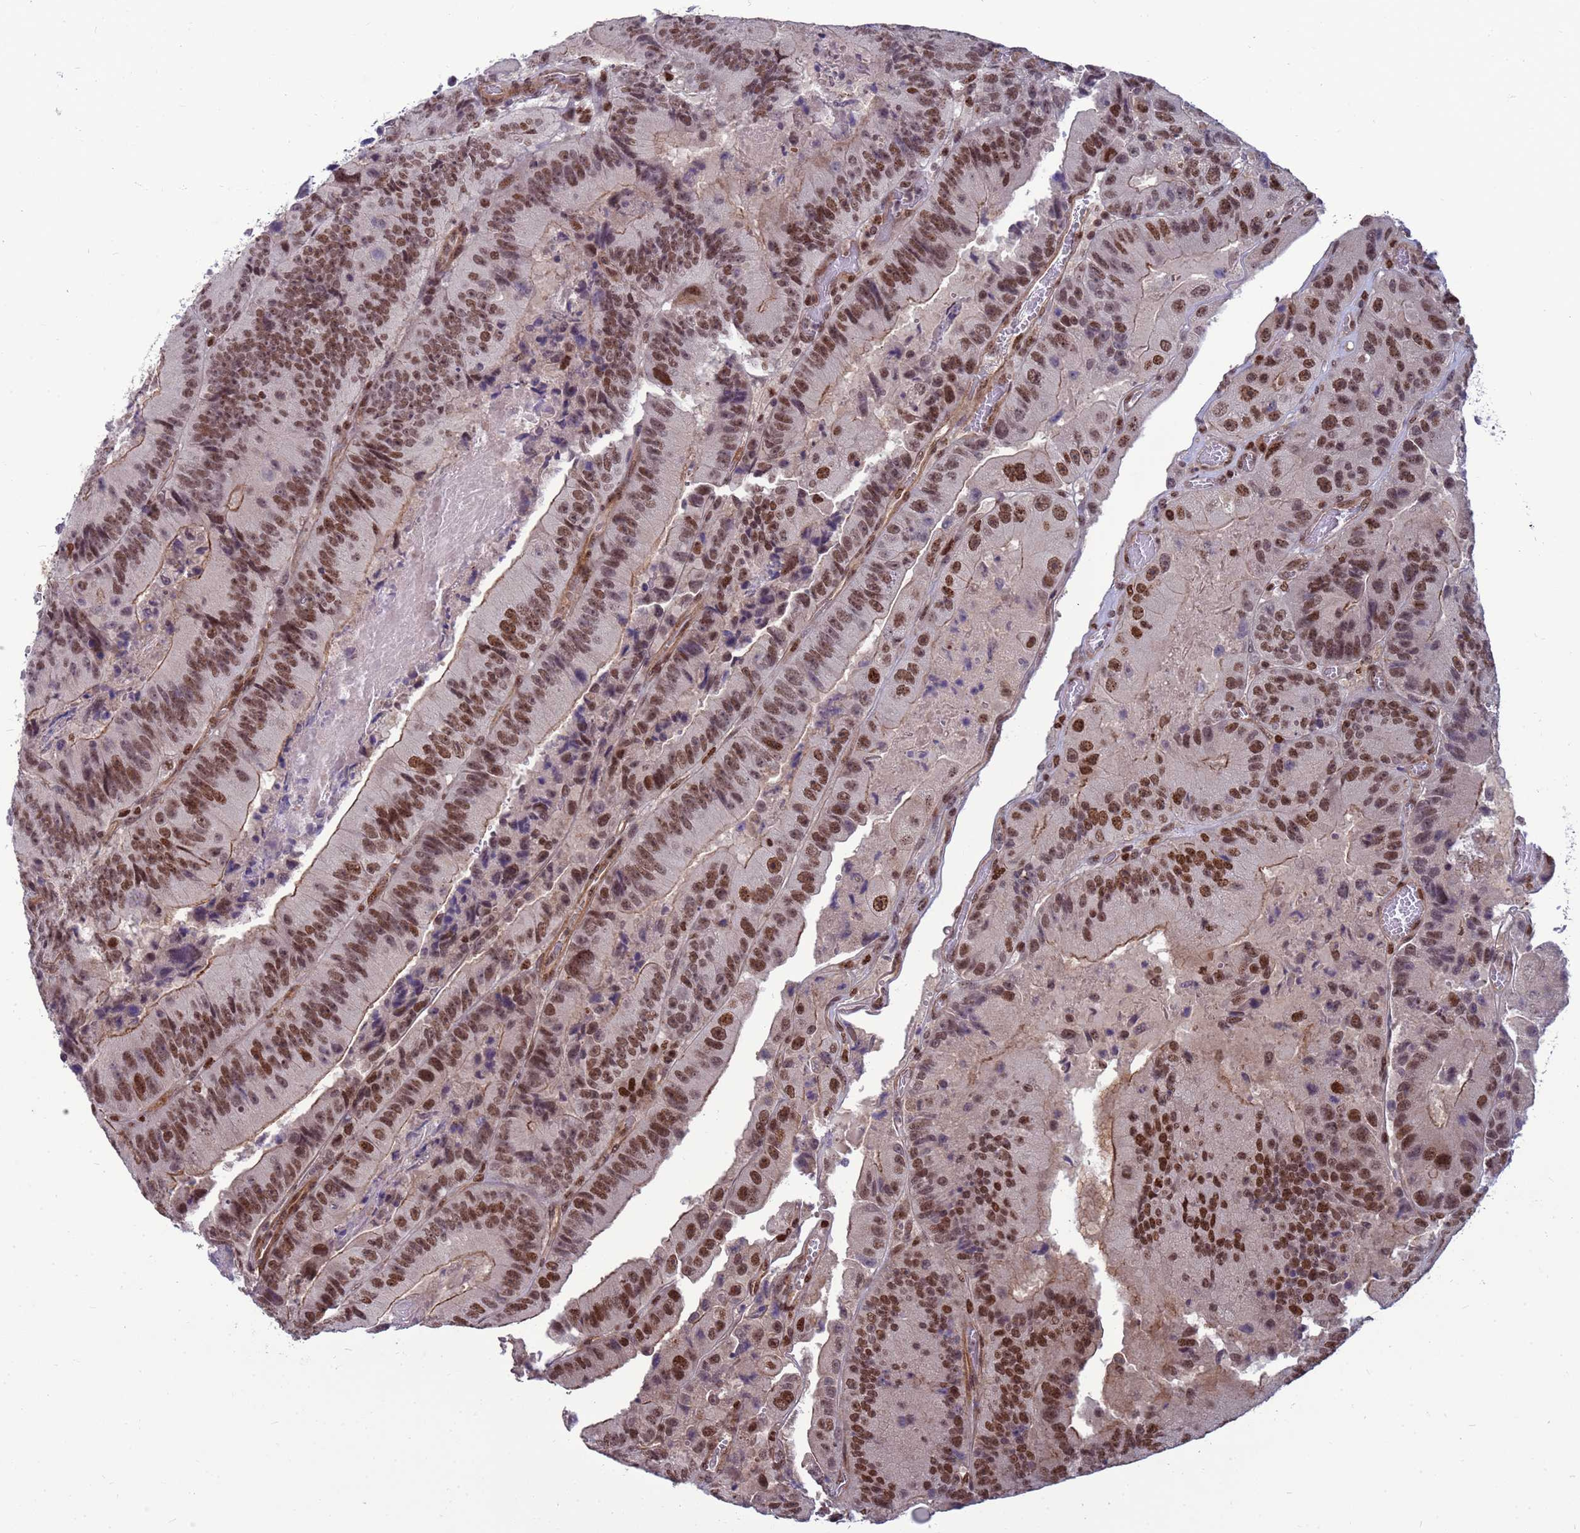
{"staining": {"intensity": "strong", "quantity": ">75%", "location": "nuclear"}, "tissue": "colorectal cancer", "cell_type": "Tumor cells", "image_type": "cancer", "snomed": [{"axis": "morphology", "description": "Adenocarcinoma, NOS"}, {"axis": "topography", "description": "Colon"}], "caption": "A brown stain shows strong nuclear expression of a protein in human colorectal adenocarcinoma tumor cells.", "gene": "NSL1", "patient": {"sex": "female", "age": 86}}